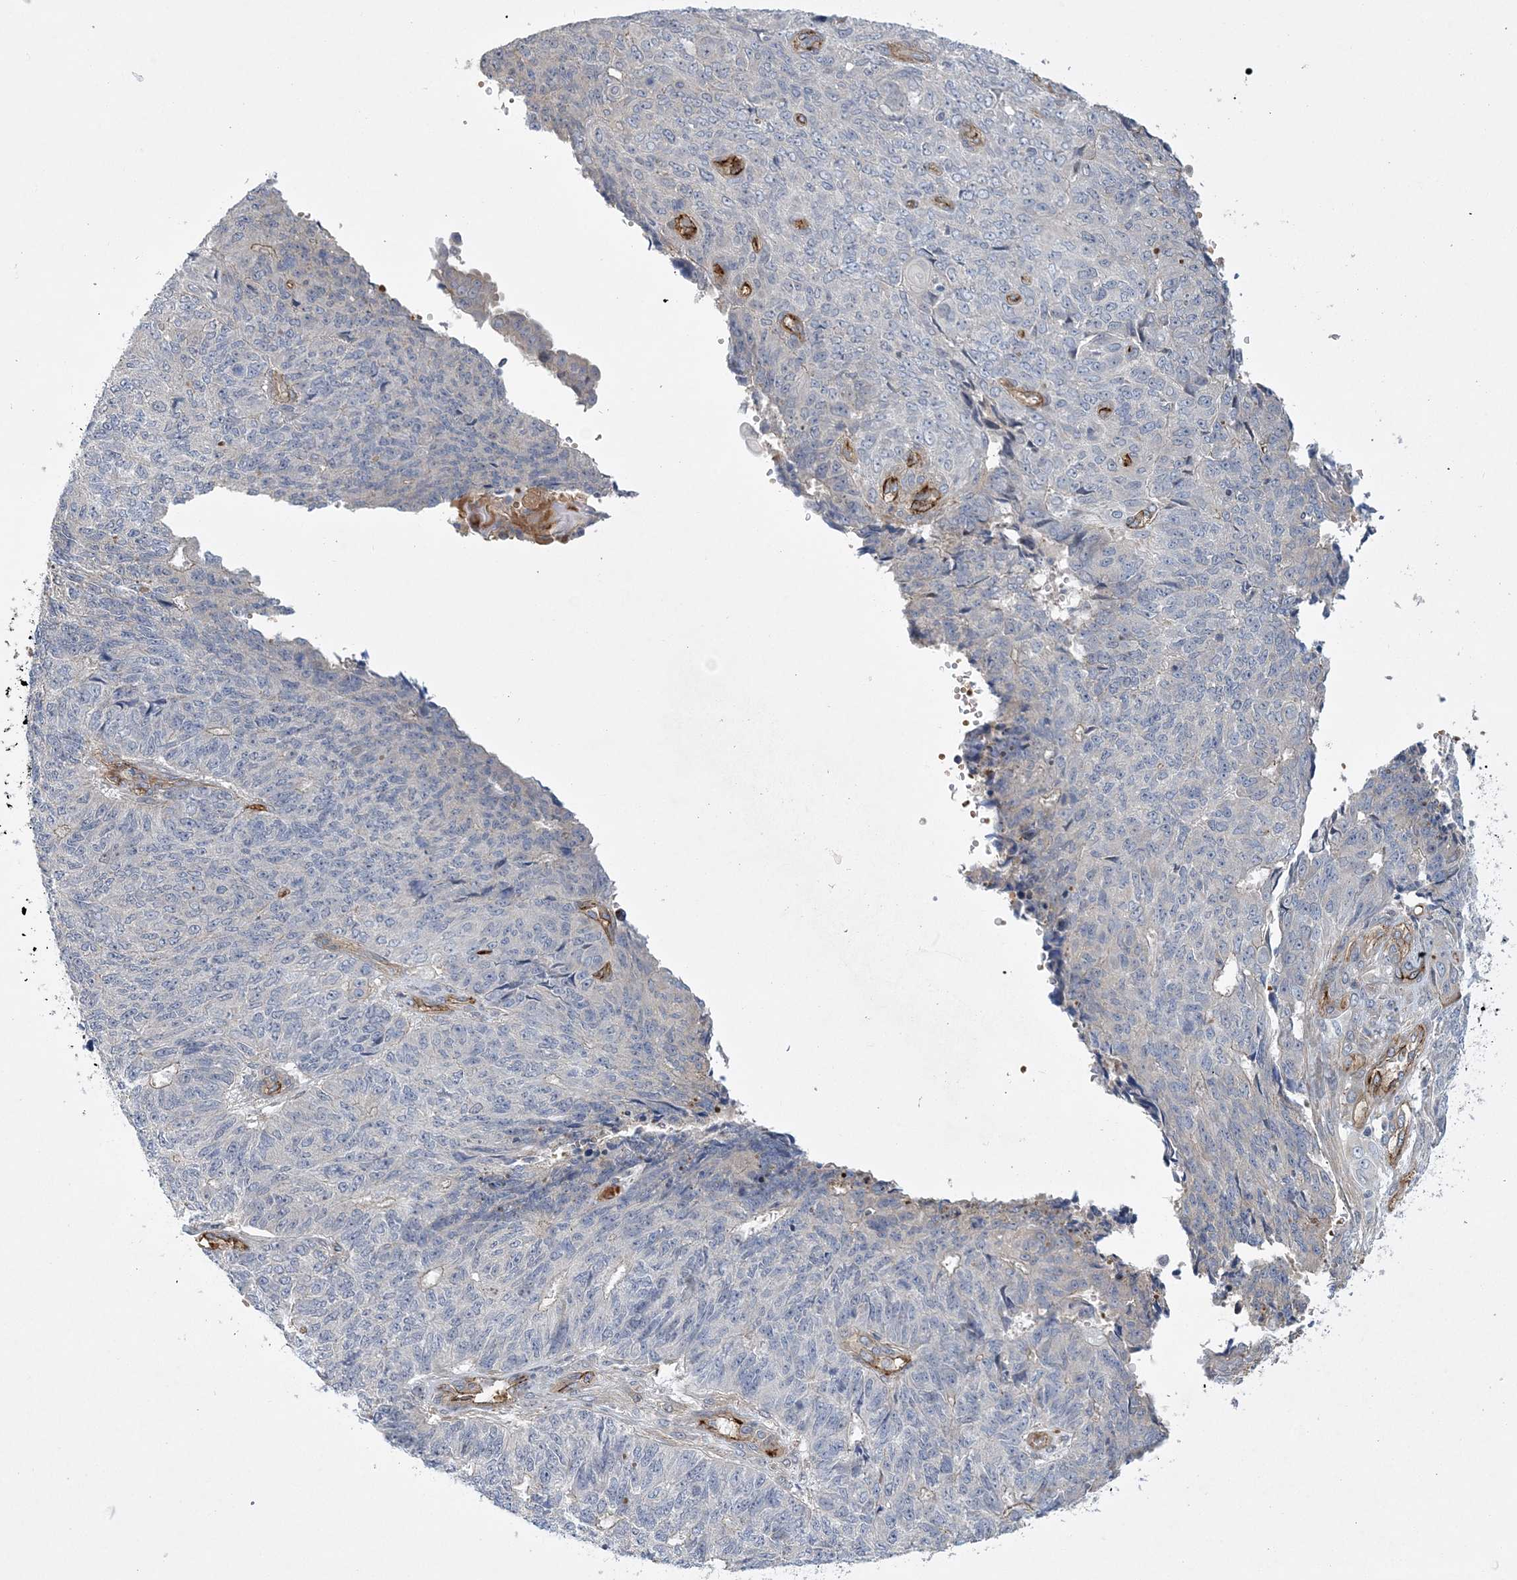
{"staining": {"intensity": "negative", "quantity": "none", "location": "none"}, "tissue": "endometrial cancer", "cell_type": "Tumor cells", "image_type": "cancer", "snomed": [{"axis": "morphology", "description": "Adenocarcinoma, NOS"}, {"axis": "topography", "description": "Endometrium"}], "caption": "Endometrial adenocarcinoma stained for a protein using immunohistochemistry displays no positivity tumor cells.", "gene": "CALN1", "patient": {"sex": "female", "age": 32}}